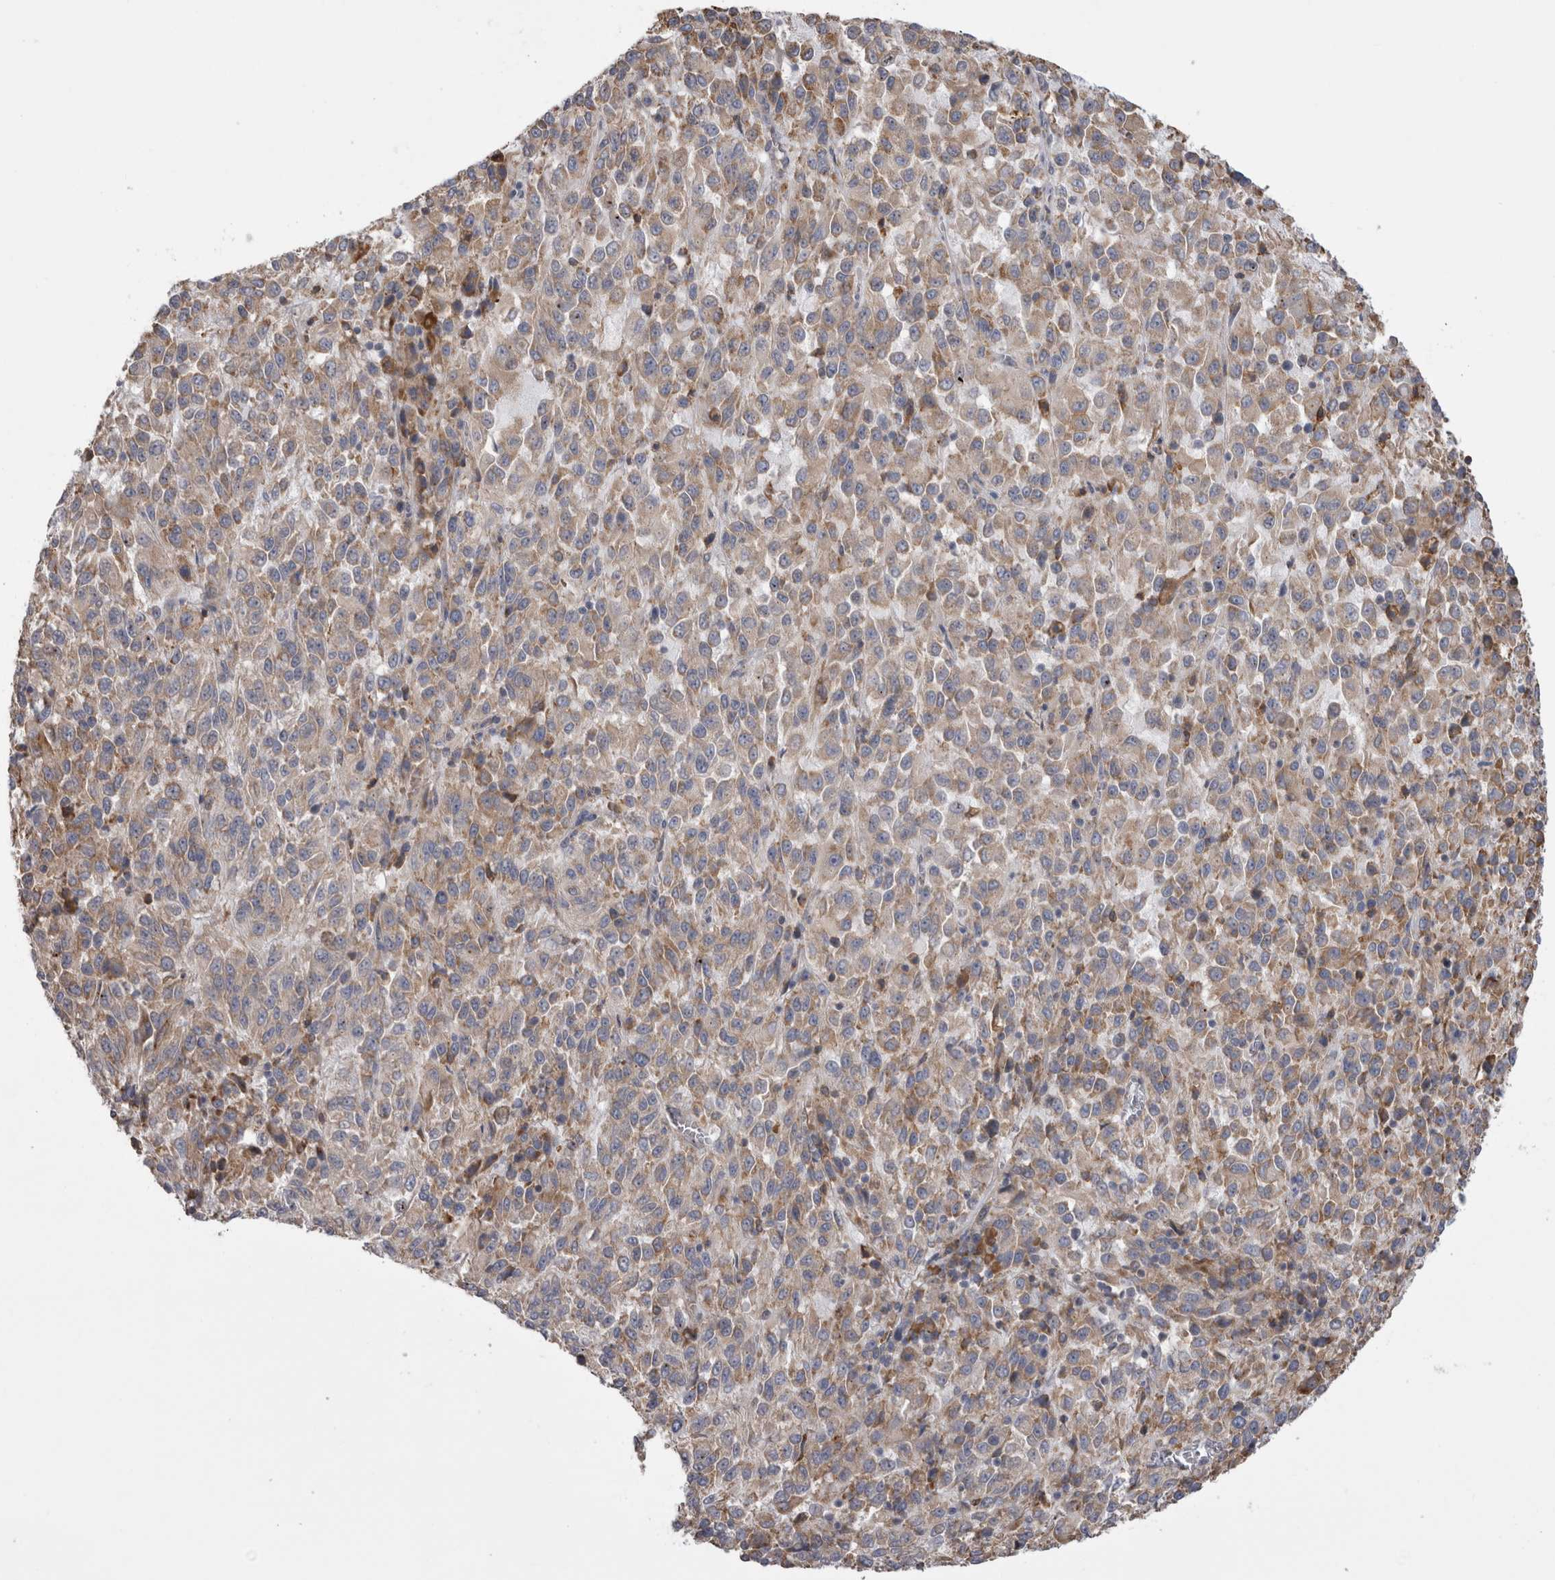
{"staining": {"intensity": "weak", "quantity": "25%-75%", "location": "cytoplasmic/membranous"}, "tissue": "melanoma", "cell_type": "Tumor cells", "image_type": "cancer", "snomed": [{"axis": "morphology", "description": "Malignant melanoma, Metastatic site"}, {"axis": "topography", "description": "Lung"}], "caption": "A high-resolution image shows immunohistochemistry (IHC) staining of malignant melanoma (metastatic site), which reveals weak cytoplasmic/membranous expression in approximately 25%-75% of tumor cells. Using DAB (3,3'-diaminobenzidine) (brown) and hematoxylin (blue) stains, captured at high magnification using brightfield microscopy.", "gene": "ZNF341", "patient": {"sex": "male", "age": 64}}